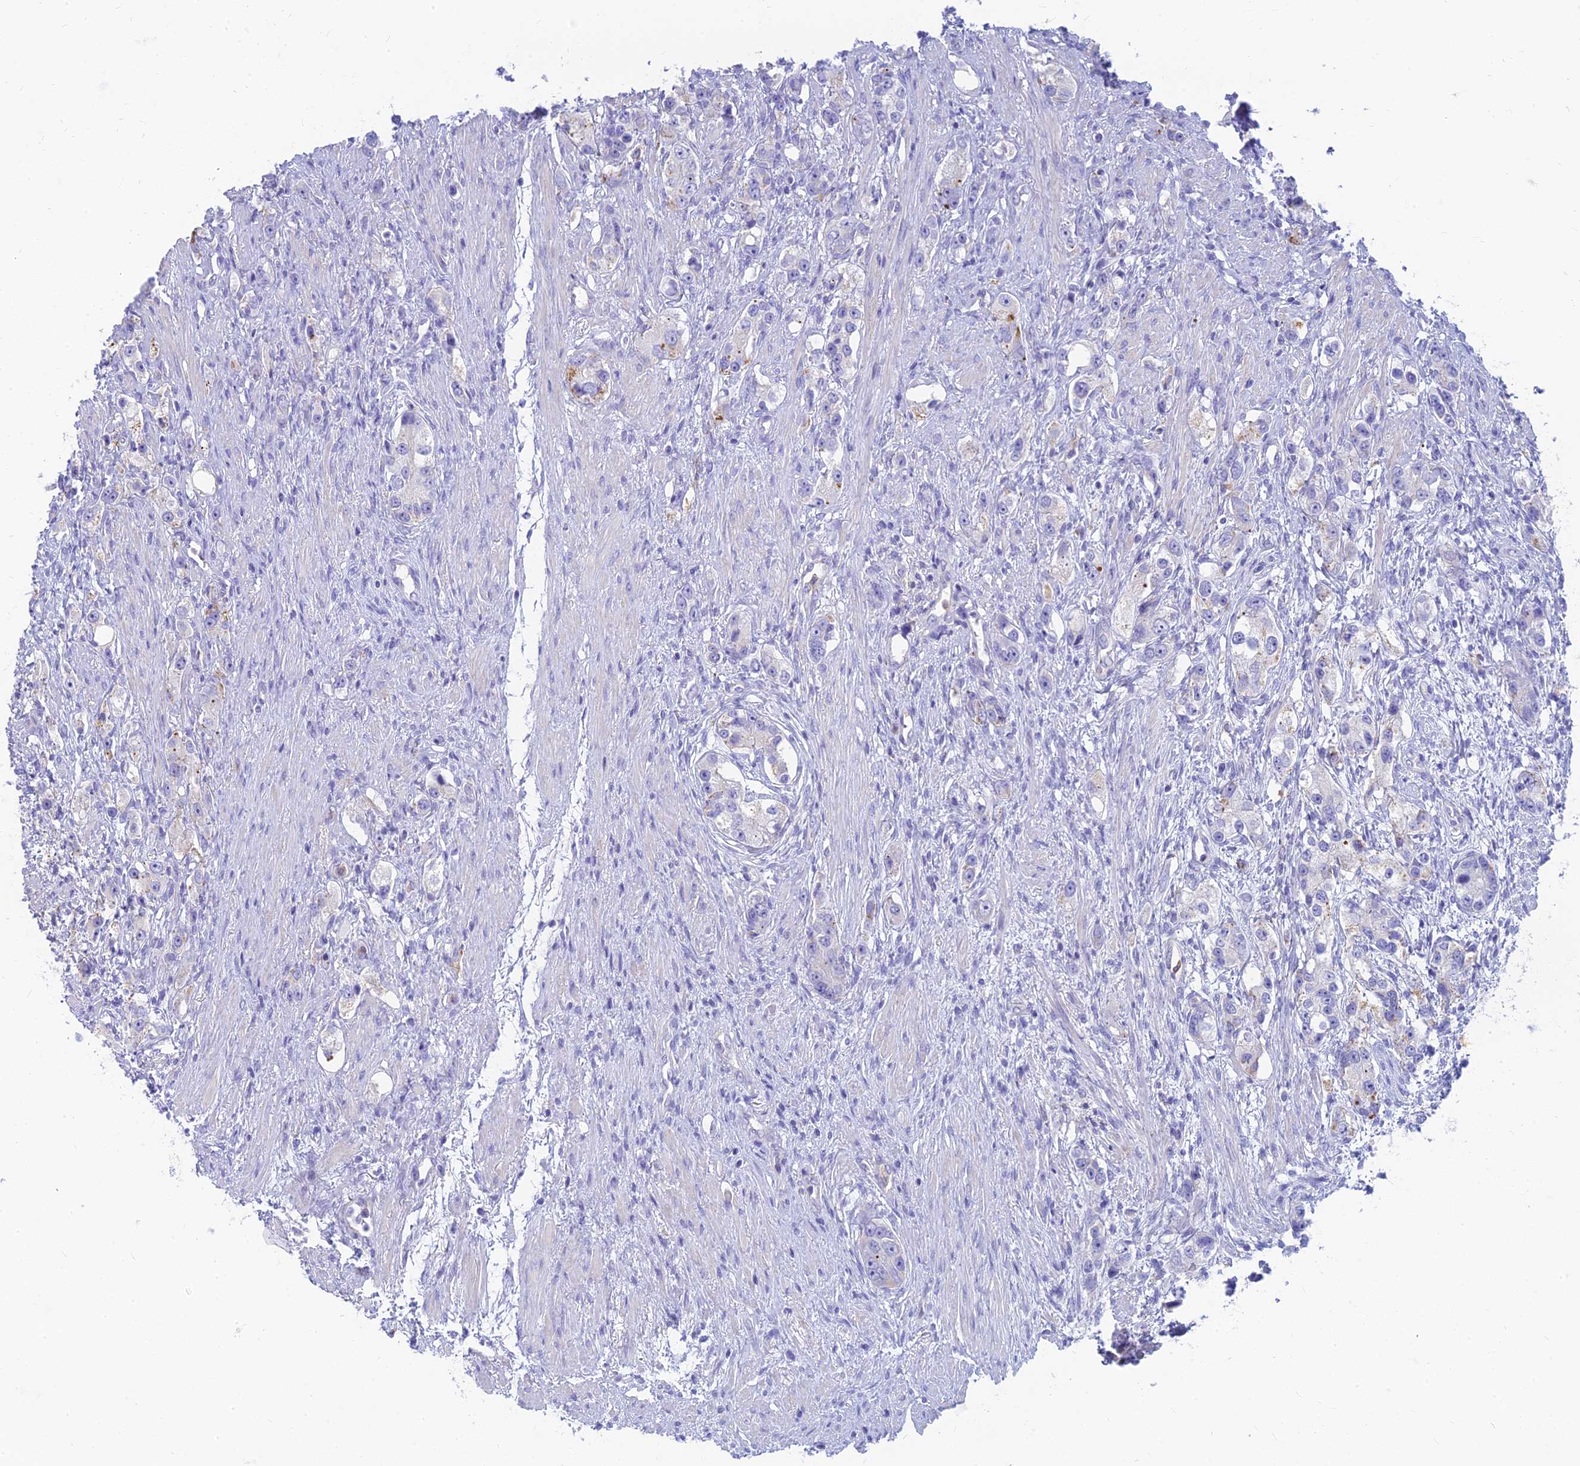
{"staining": {"intensity": "negative", "quantity": "none", "location": "none"}, "tissue": "prostate cancer", "cell_type": "Tumor cells", "image_type": "cancer", "snomed": [{"axis": "morphology", "description": "Adenocarcinoma, High grade"}, {"axis": "topography", "description": "Prostate"}], "caption": "Tumor cells are negative for protein expression in human prostate cancer (adenocarcinoma (high-grade)). (DAB immunohistochemistry (IHC), high magnification).", "gene": "STRN4", "patient": {"sex": "male", "age": 63}}